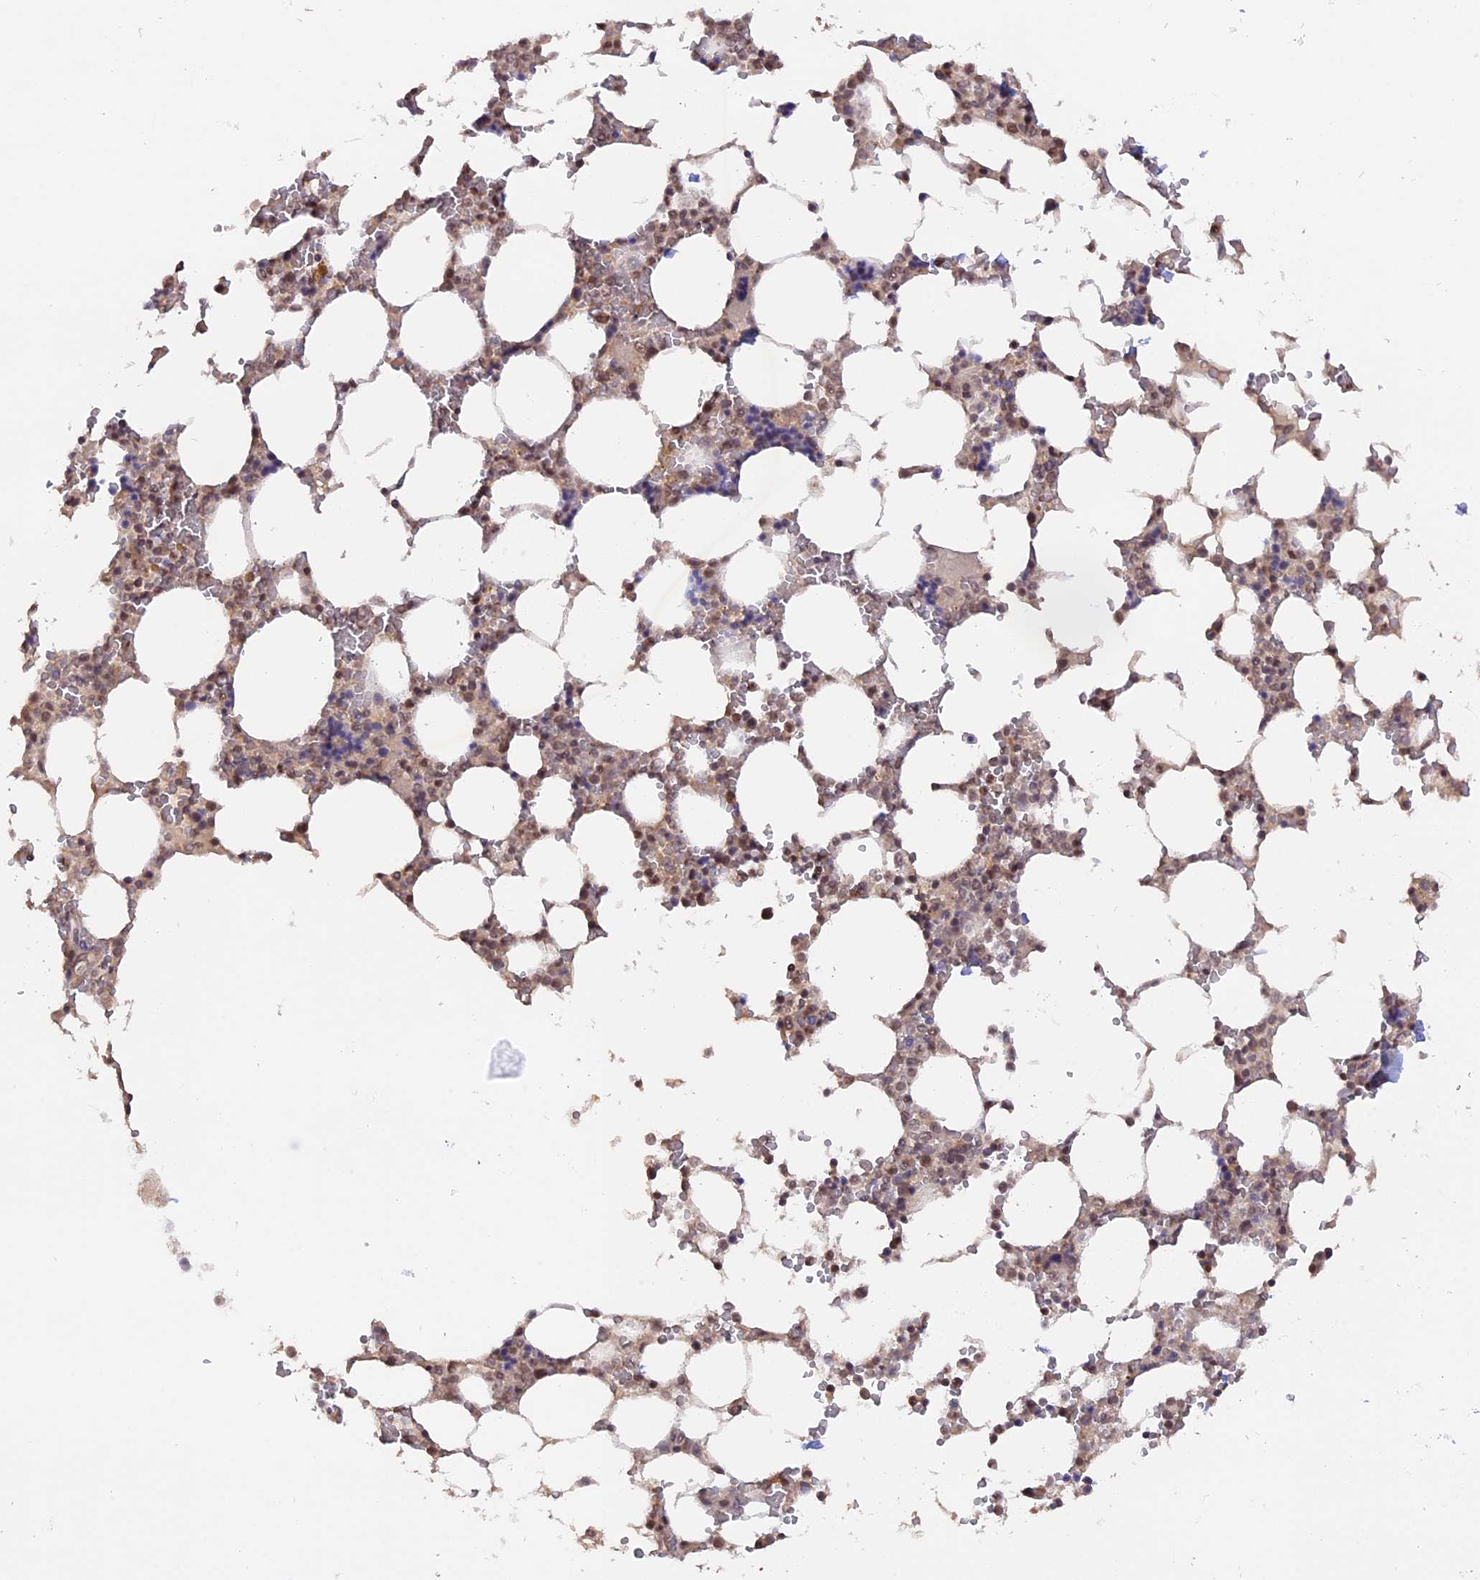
{"staining": {"intensity": "strong", "quantity": "25%-75%", "location": "nuclear"}, "tissue": "bone marrow", "cell_type": "Hematopoietic cells", "image_type": "normal", "snomed": [{"axis": "morphology", "description": "Normal tissue, NOS"}, {"axis": "topography", "description": "Bone marrow"}], "caption": "Brown immunohistochemical staining in benign bone marrow reveals strong nuclear staining in about 25%-75% of hematopoietic cells. The staining is performed using DAB (3,3'-diaminobenzidine) brown chromogen to label protein expression. The nuclei are counter-stained blue using hematoxylin.", "gene": "RFC5", "patient": {"sex": "male", "age": 64}}